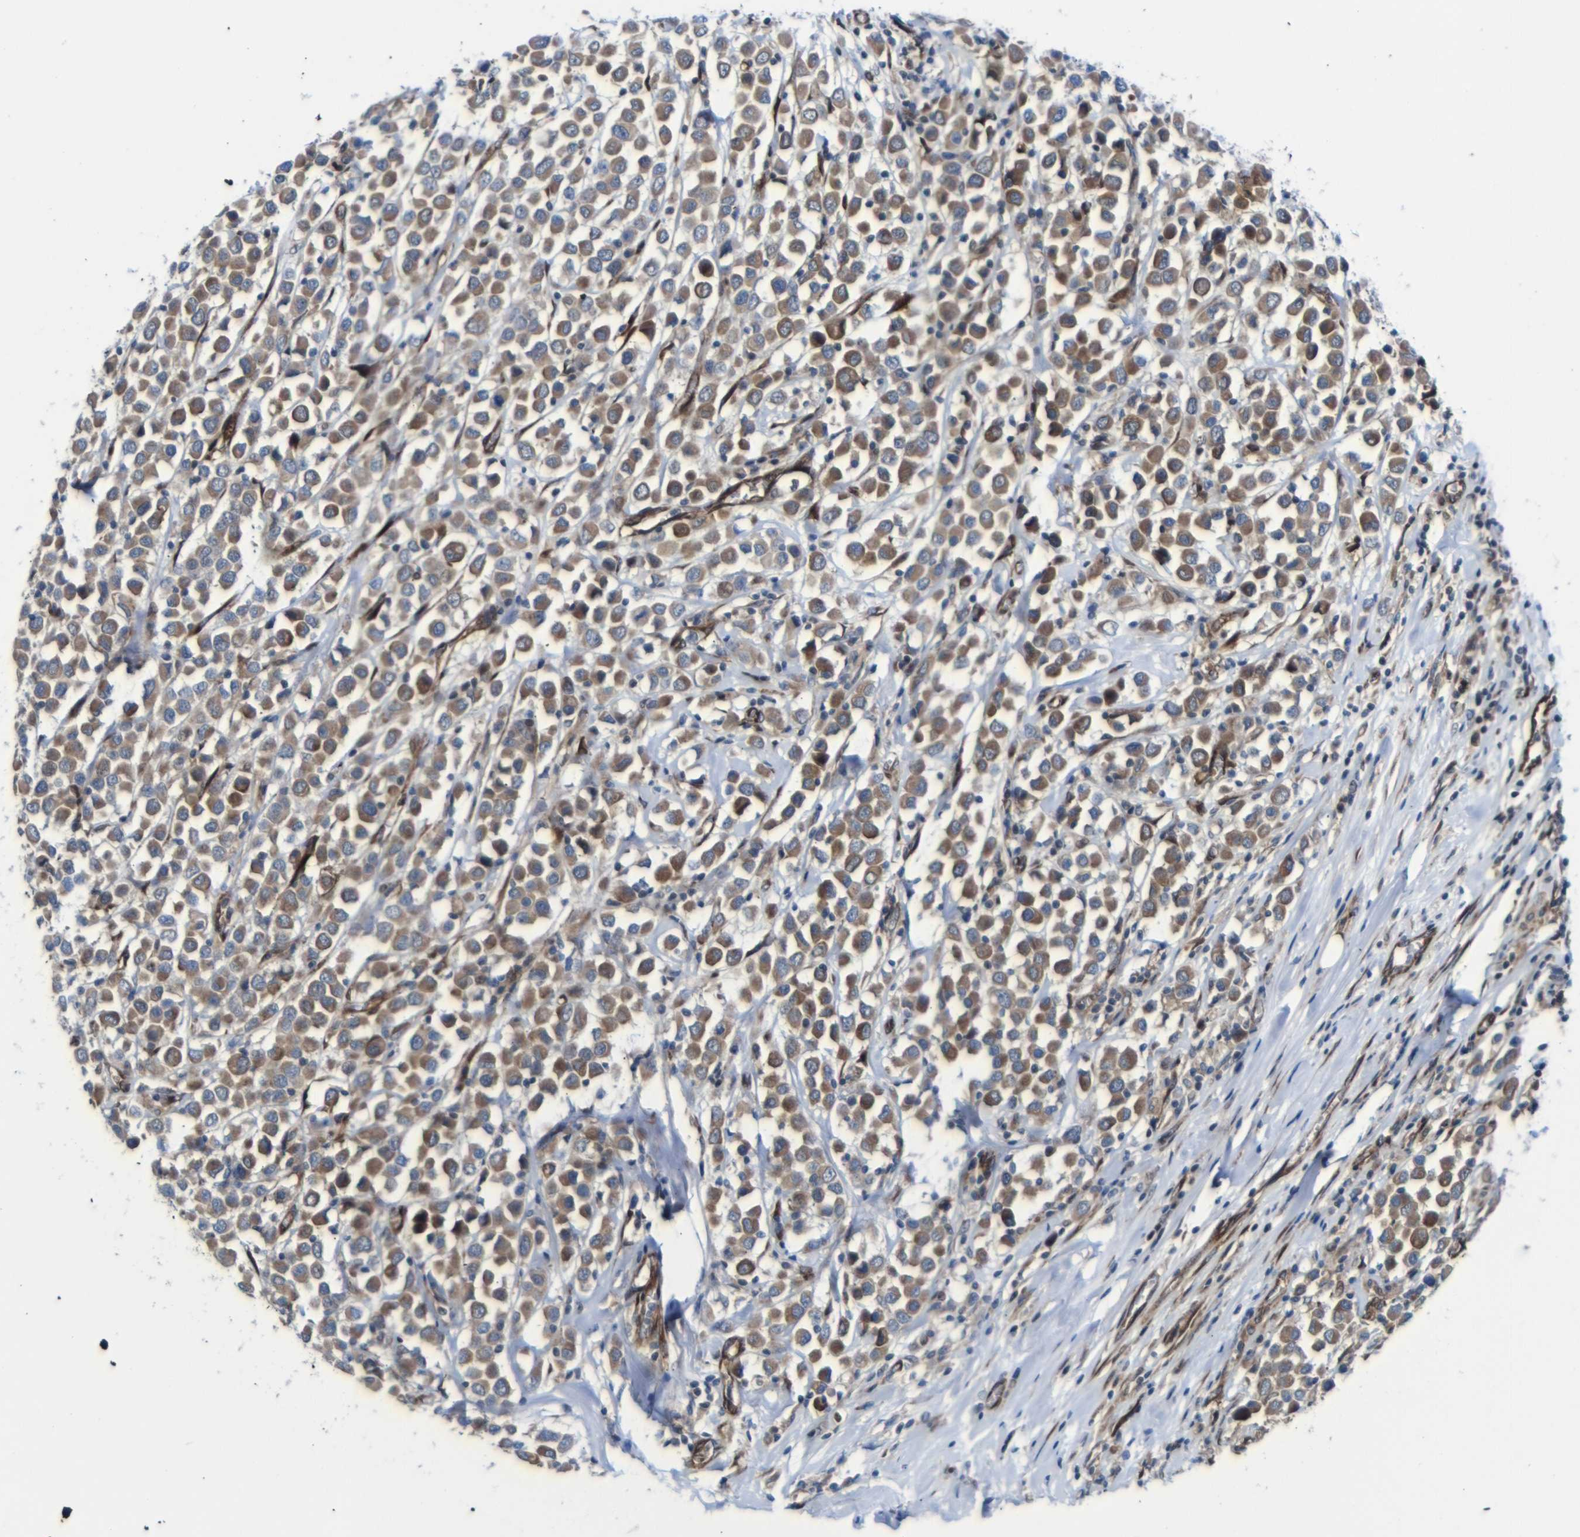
{"staining": {"intensity": "moderate", "quantity": ">75%", "location": "cytoplasmic/membranous"}, "tissue": "breast cancer", "cell_type": "Tumor cells", "image_type": "cancer", "snomed": [{"axis": "morphology", "description": "Duct carcinoma"}, {"axis": "topography", "description": "Breast"}], "caption": "Breast intraductal carcinoma stained with immunohistochemistry shows moderate cytoplasmic/membranous expression in about >75% of tumor cells.", "gene": "PARP14", "patient": {"sex": "female", "age": 61}}